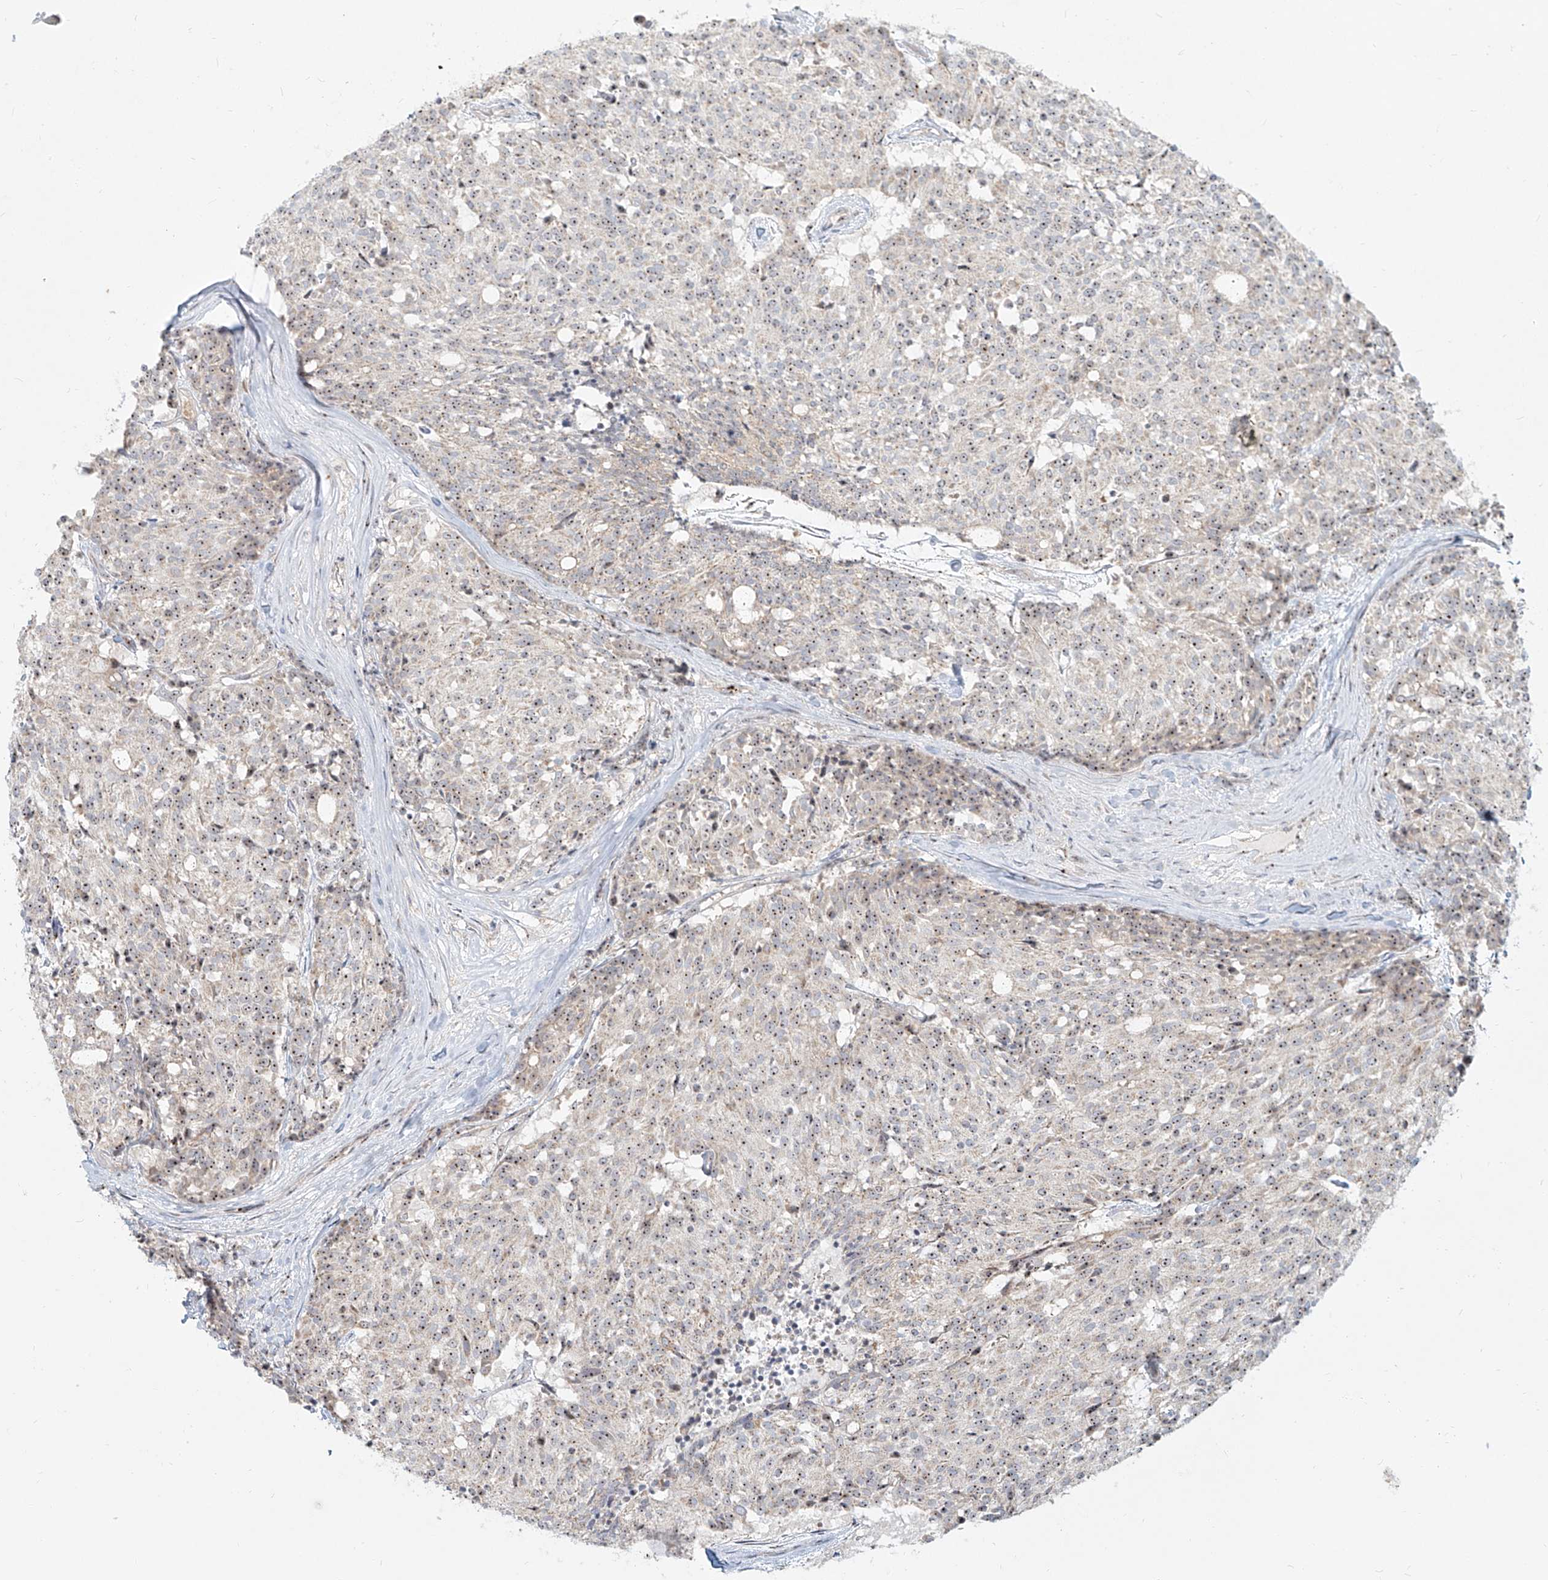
{"staining": {"intensity": "moderate", "quantity": ">75%", "location": "nuclear"}, "tissue": "carcinoid", "cell_type": "Tumor cells", "image_type": "cancer", "snomed": [{"axis": "morphology", "description": "Carcinoid, malignant, NOS"}, {"axis": "topography", "description": "Pancreas"}], "caption": "Carcinoid stained with a brown dye exhibits moderate nuclear positive positivity in approximately >75% of tumor cells.", "gene": "BYSL", "patient": {"sex": "female", "age": 54}}